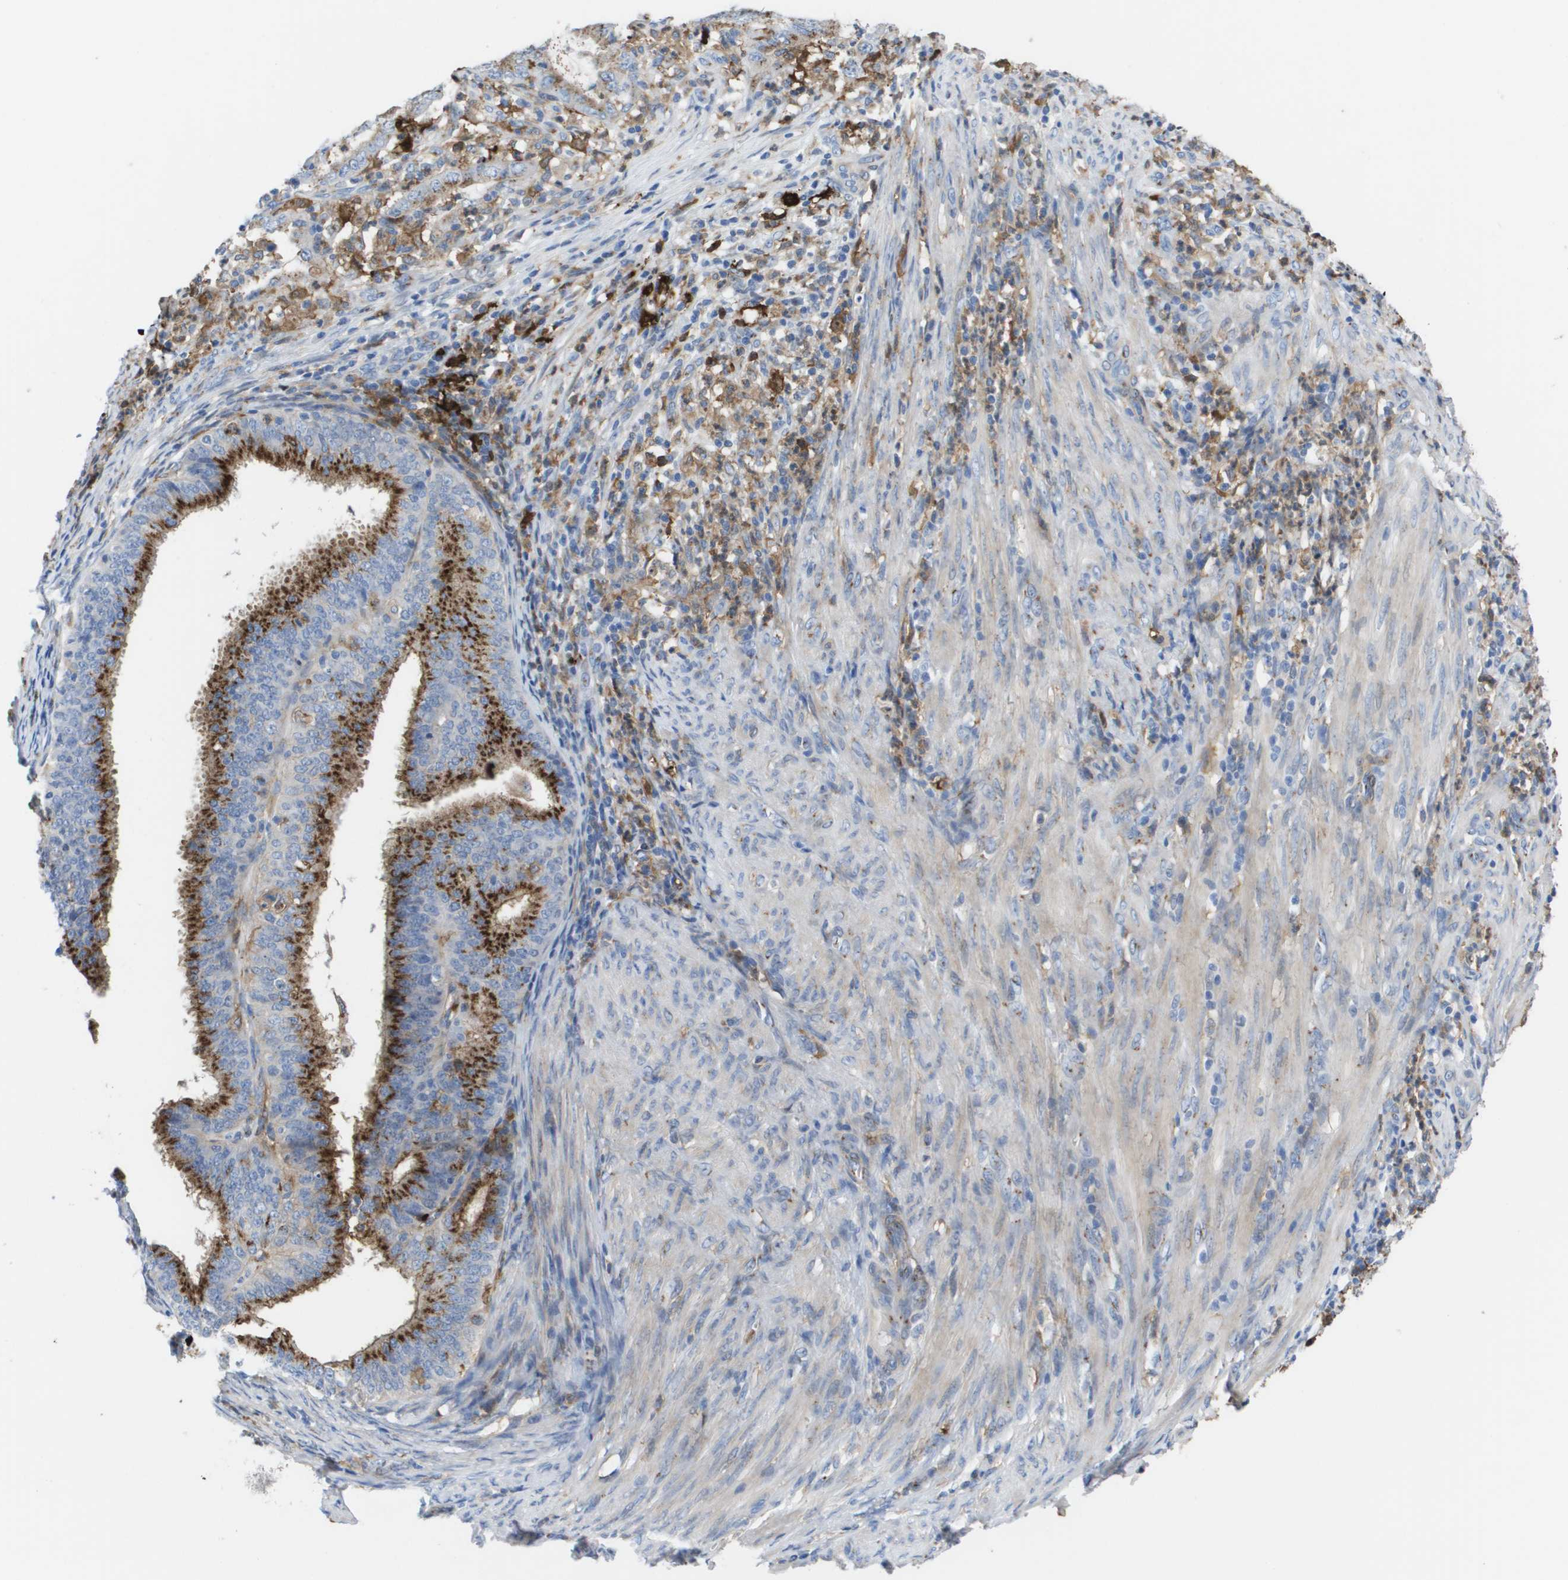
{"staining": {"intensity": "moderate", "quantity": ">75%", "location": "cytoplasmic/membranous"}, "tissue": "endometrial cancer", "cell_type": "Tumor cells", "image_type": "cancer", "snomed": [{"axis": "morphology", "description": "Adenocarcinoma, NOS"}, {"axis": "topography", "description": "Endometrium"}], "caption": "This photomicrograph demonstrates immunohistochemistry (IHC) staining of endometrial adenocarcinoma, with medium moderate cytoplasmic/membranous expression in about >75% of tumor cells.", "gene": "SLC37A2", "patient": {"sex": "female", "age": 70}}